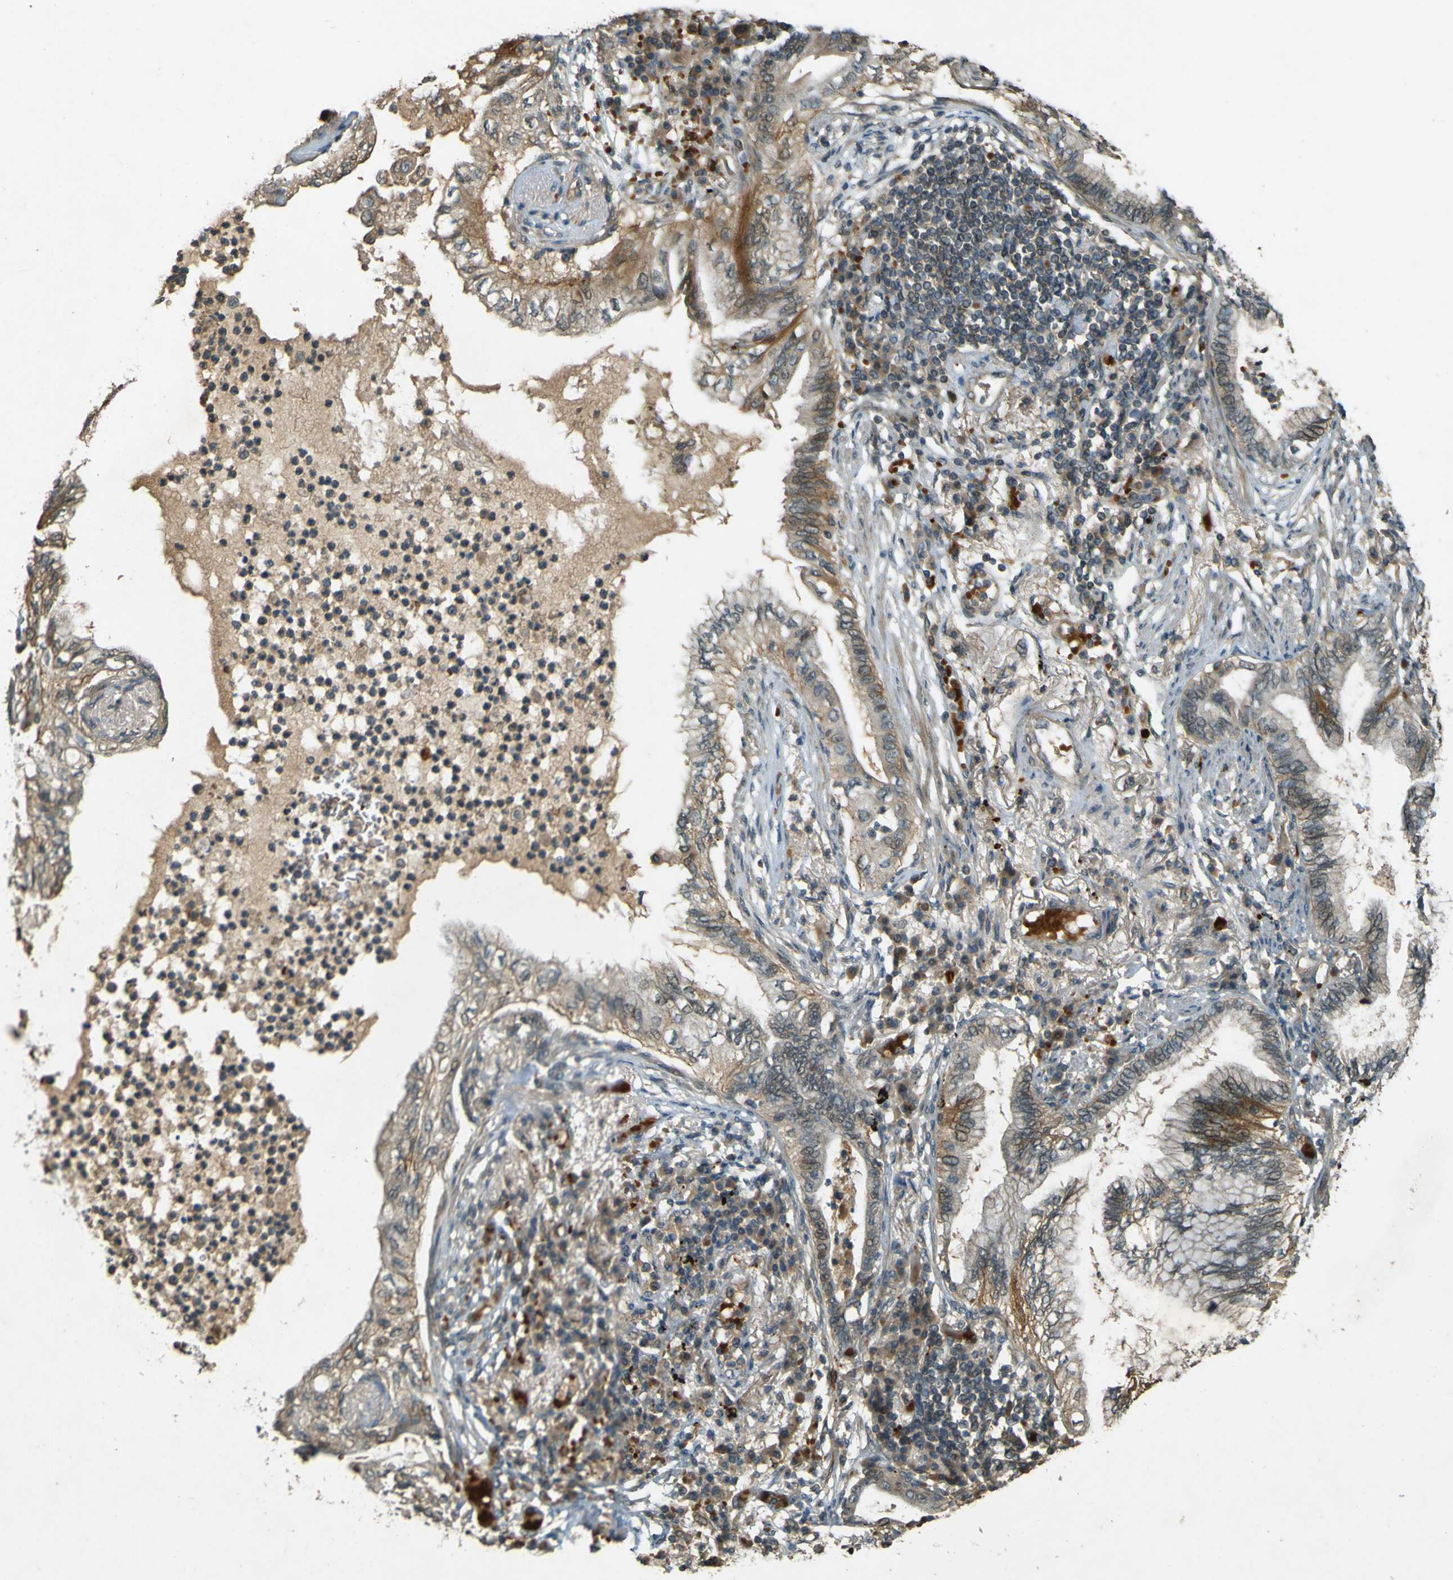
{"staining": {"intensity": "weak", "quantity": ">75%", "location": "cytoplasmic/membranous"}, "tissue": "lung cancer", "cell_type": "Tumor cells", "image_type": "cancer", "snomed": [{"axis": "morphology", "description": "Normal tissue, NOS"}, {"axis": "morphology", "description": "Adenocarcinoma, NOS"}, {"axis": "topography", "description": "Bronchus"}, {"axis": "topography", "description": "Lung"}], "caption": "Immunohistochemical staining of human lung cancer reveals low levels of weak cytoplasmic/membranous protein expression in approximately >75% of tumor cells. (DAB (3,3'-diaminobenzidine) = brown stain, brightfield microscopy at high magnification).", "gene": "MPDZ", "patient": {"sex": "female", "age": 70}}